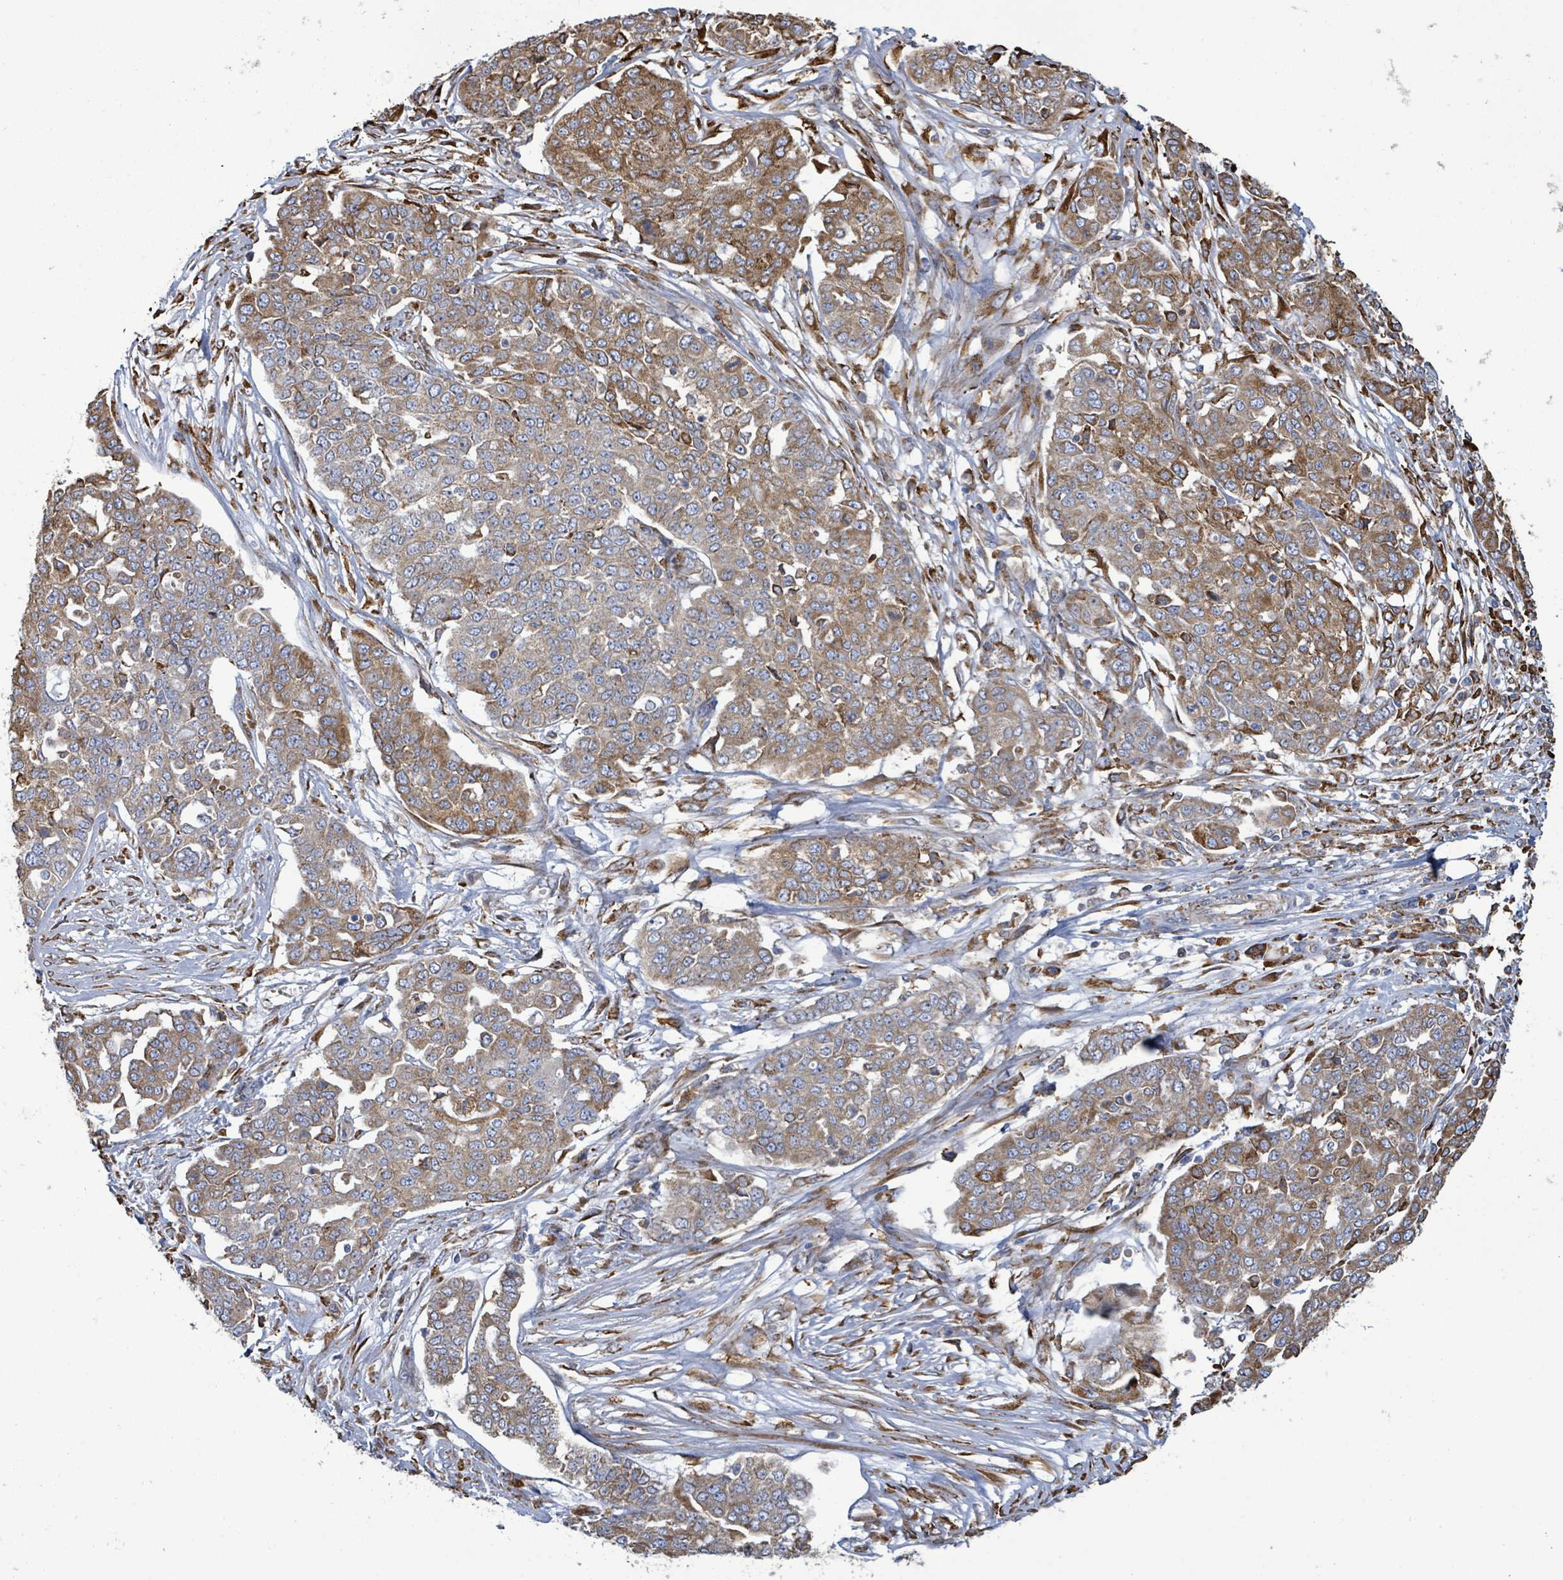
{"staining": {"intensity": "moderate", "quantity": ">75%", "location": "cytoplasmic/membranous"}, "tissue": "ovarian cancer", "cell_type": "Tumor cells", "image_type": "cancer", "snomed": [{"axis": "morphology", "description": "Cystadenocarcinoma, serous, NOS"}, {"axis": "topography", "description": "Soft tissue"}, {"axis": "topography", "description": "Ovary"}], "caption": "Ovarian serous cystadenocarcinoma stained with immunohistochemistry (IHC) demonstrates moderate cytoplasmic/membranous positivity in approximately >75% of tumor cells.", "gene": "RFPL4A", "patient": {"sex": "female", "age": 57}}